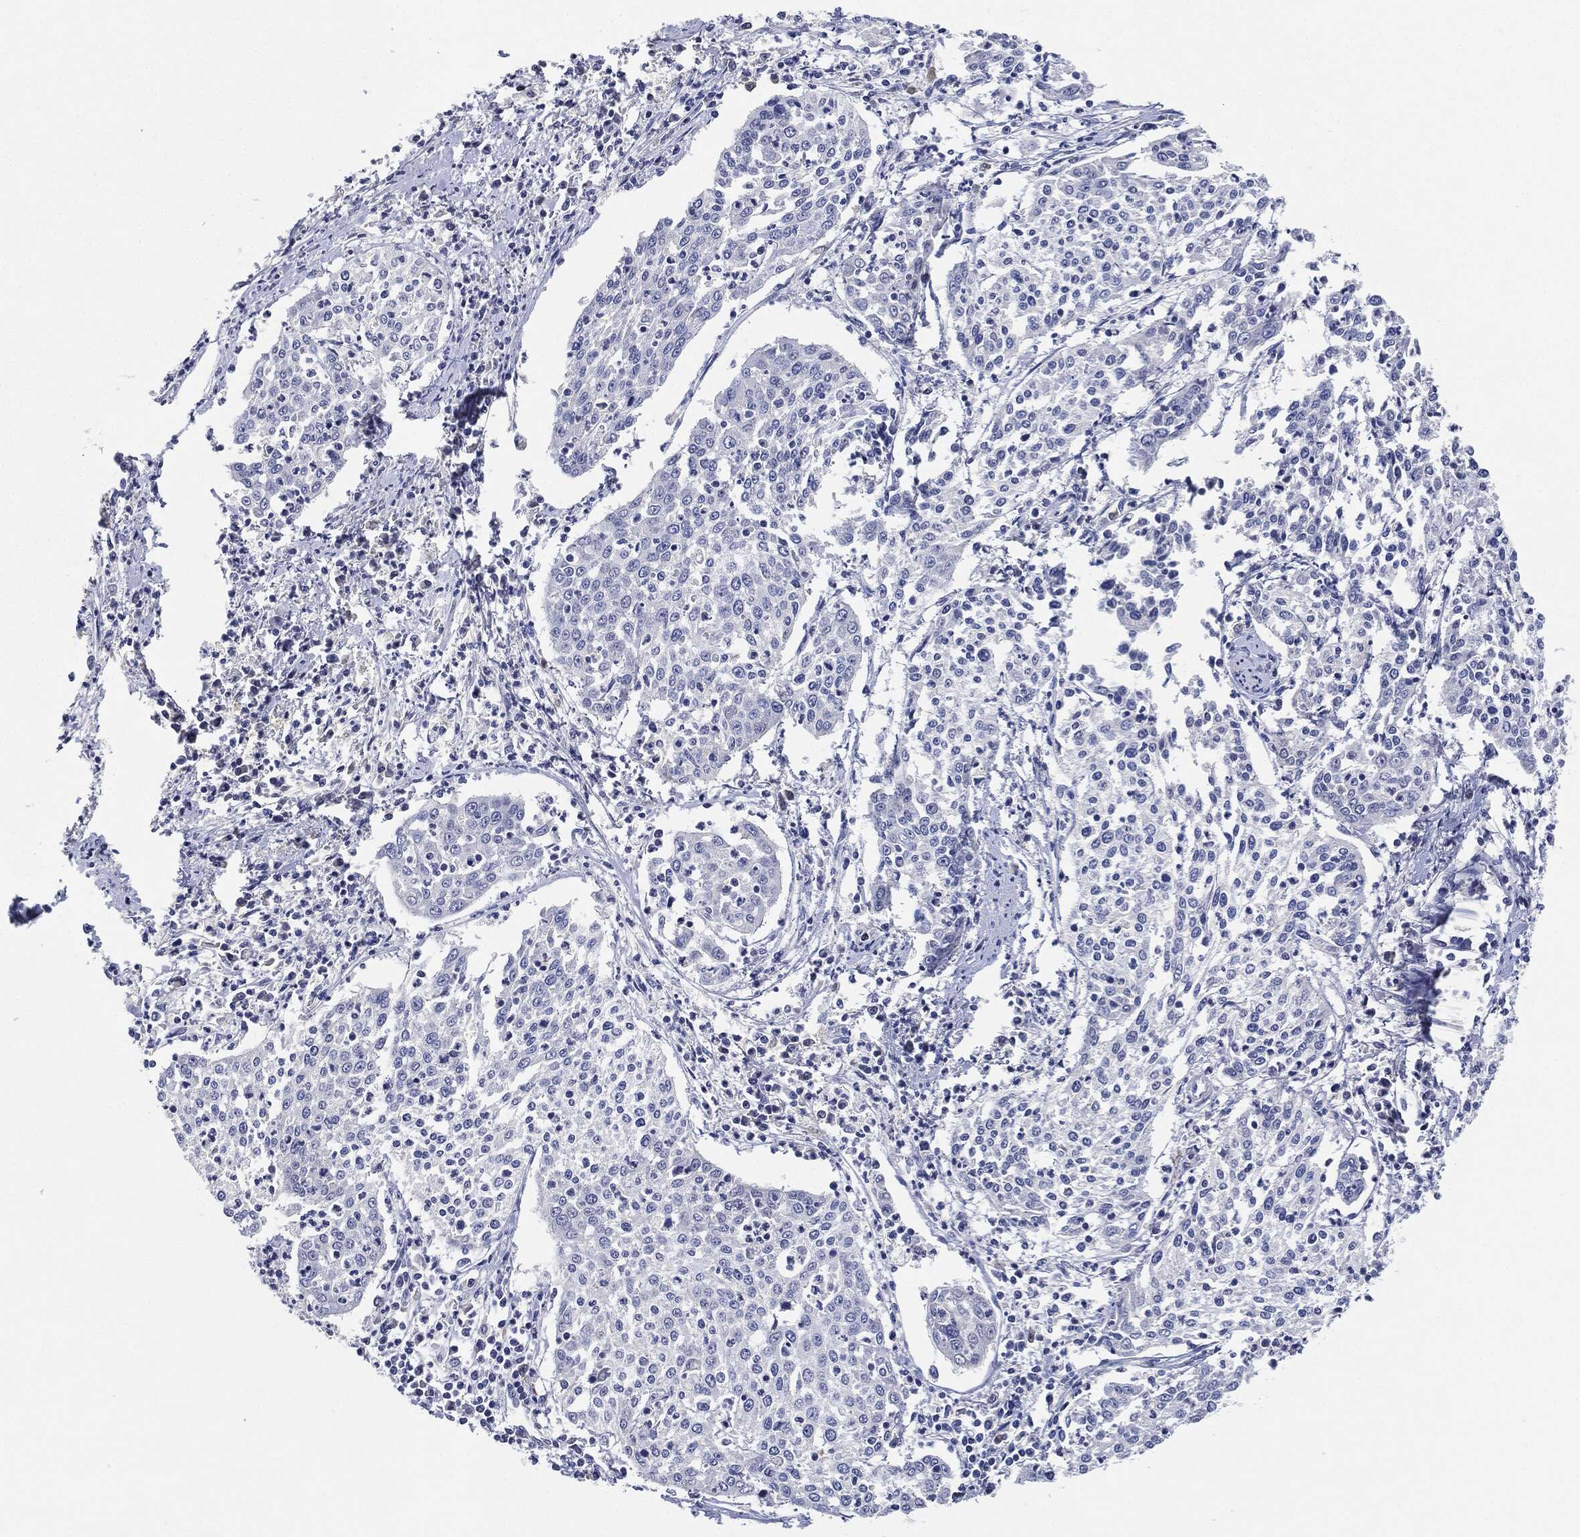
{"staining": {"intensity": "negative", "quantity": "none", "location": "none"}, "tissue": "cervical cancer", "cell_type": "Tumor cells", "image_type": "cancer", "snomed": [{"axis": "morphology", "description": "Squamous cell carcinoma, NOS"}, {"axis": "topography", "description": "Cervix"}], "caption": "A high-resolution photomicrograph shows immunohistochemistry staining of cervical cancer, which demonstrates no significant positivity in tumor cells.", "gene": "NTRK1", "patient": {"sex": "female", "age": 41}}